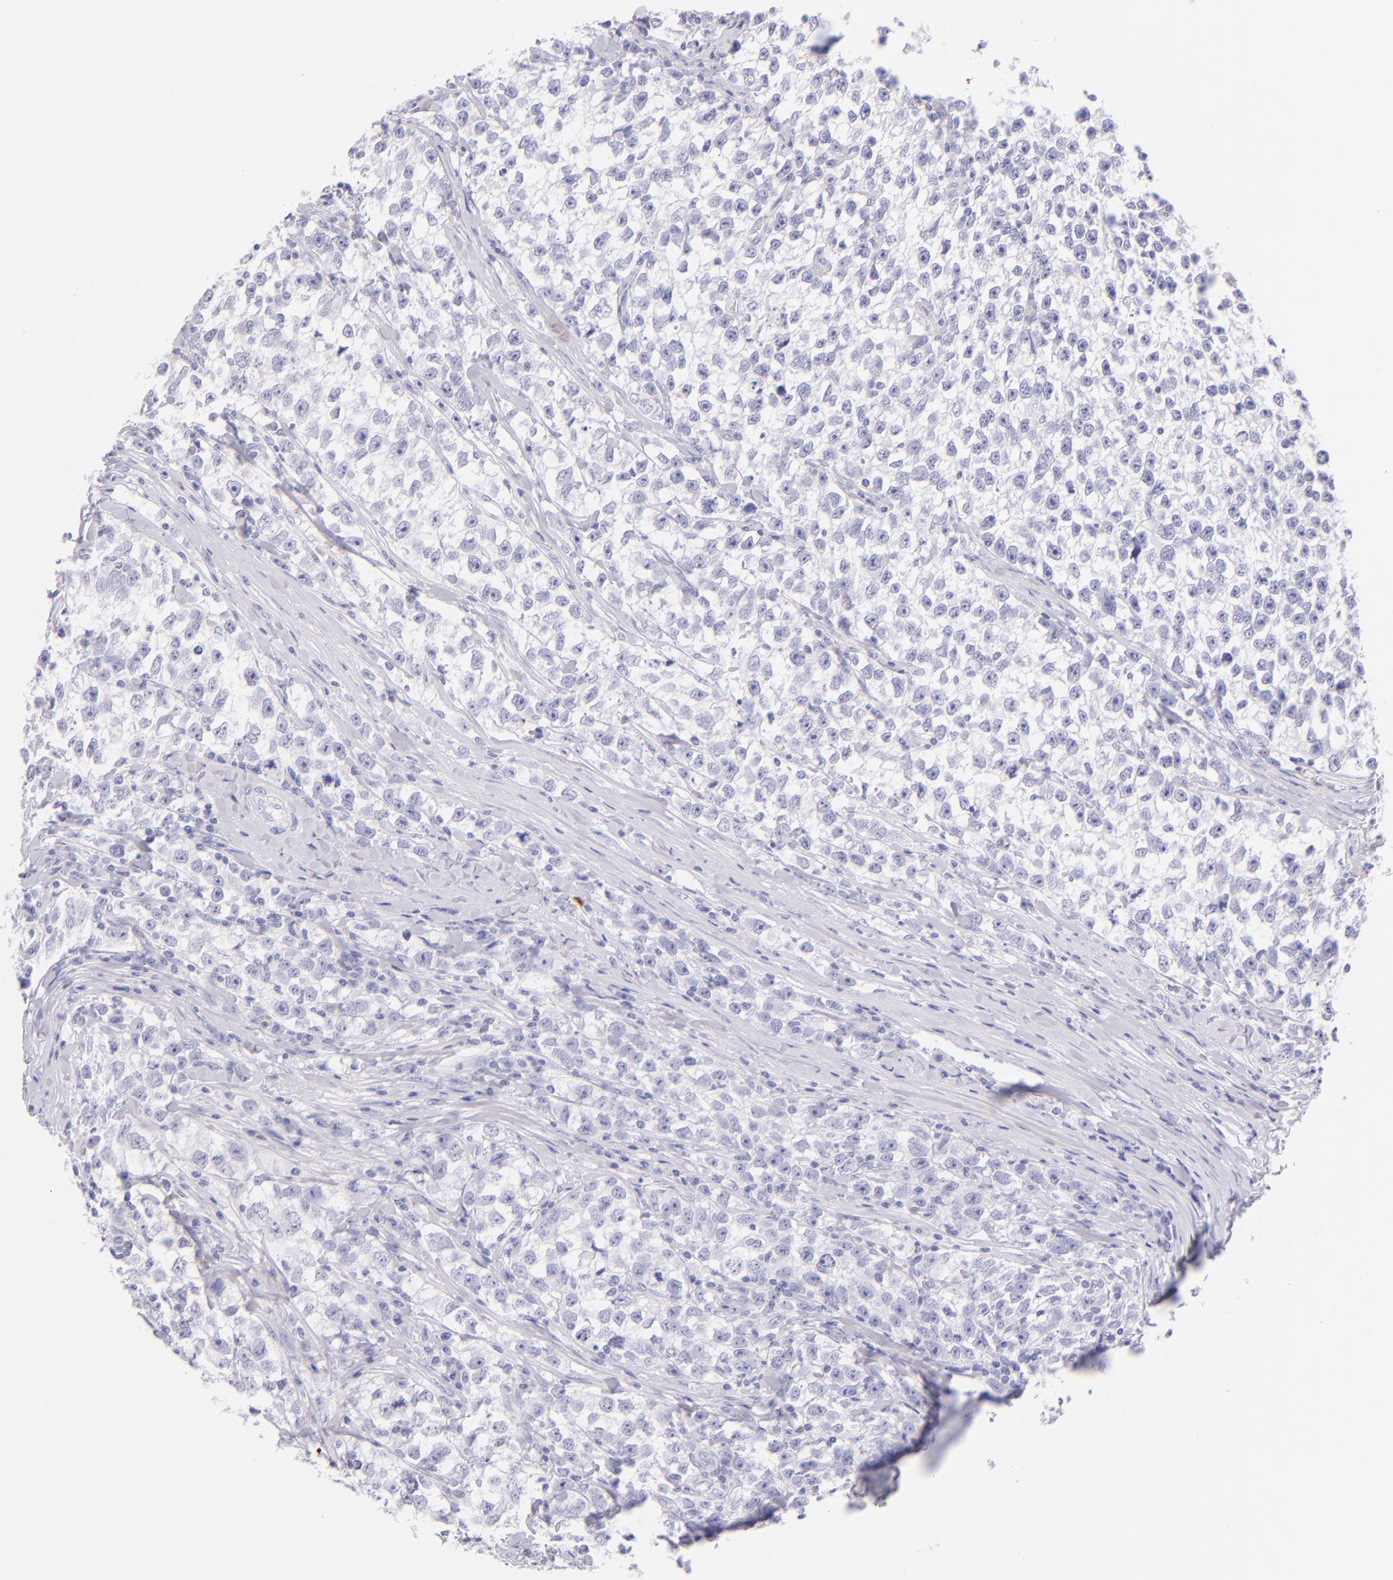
{"staining": {"intensity": "negative", "quantity": "none", "location": "none"}, "tissue": "testis cancer", "cell_type": "Tumor cells", "image_type": "cancer", "snomed": [{"axis": "morphology", "description": "Seminoma, NOS"}, {"axis": "morphology", "description": "Carcinoma, Embryonal, NOS"}, {"axis": "topography", "description": "Testis"}], "caption": "This is a micrograph of immunohistochemistry staining of testis cancer (seminoma), which shows no staining in tumor cells.", "gene": "SDC1", "patient": {"sex": "male", "age": 30}}